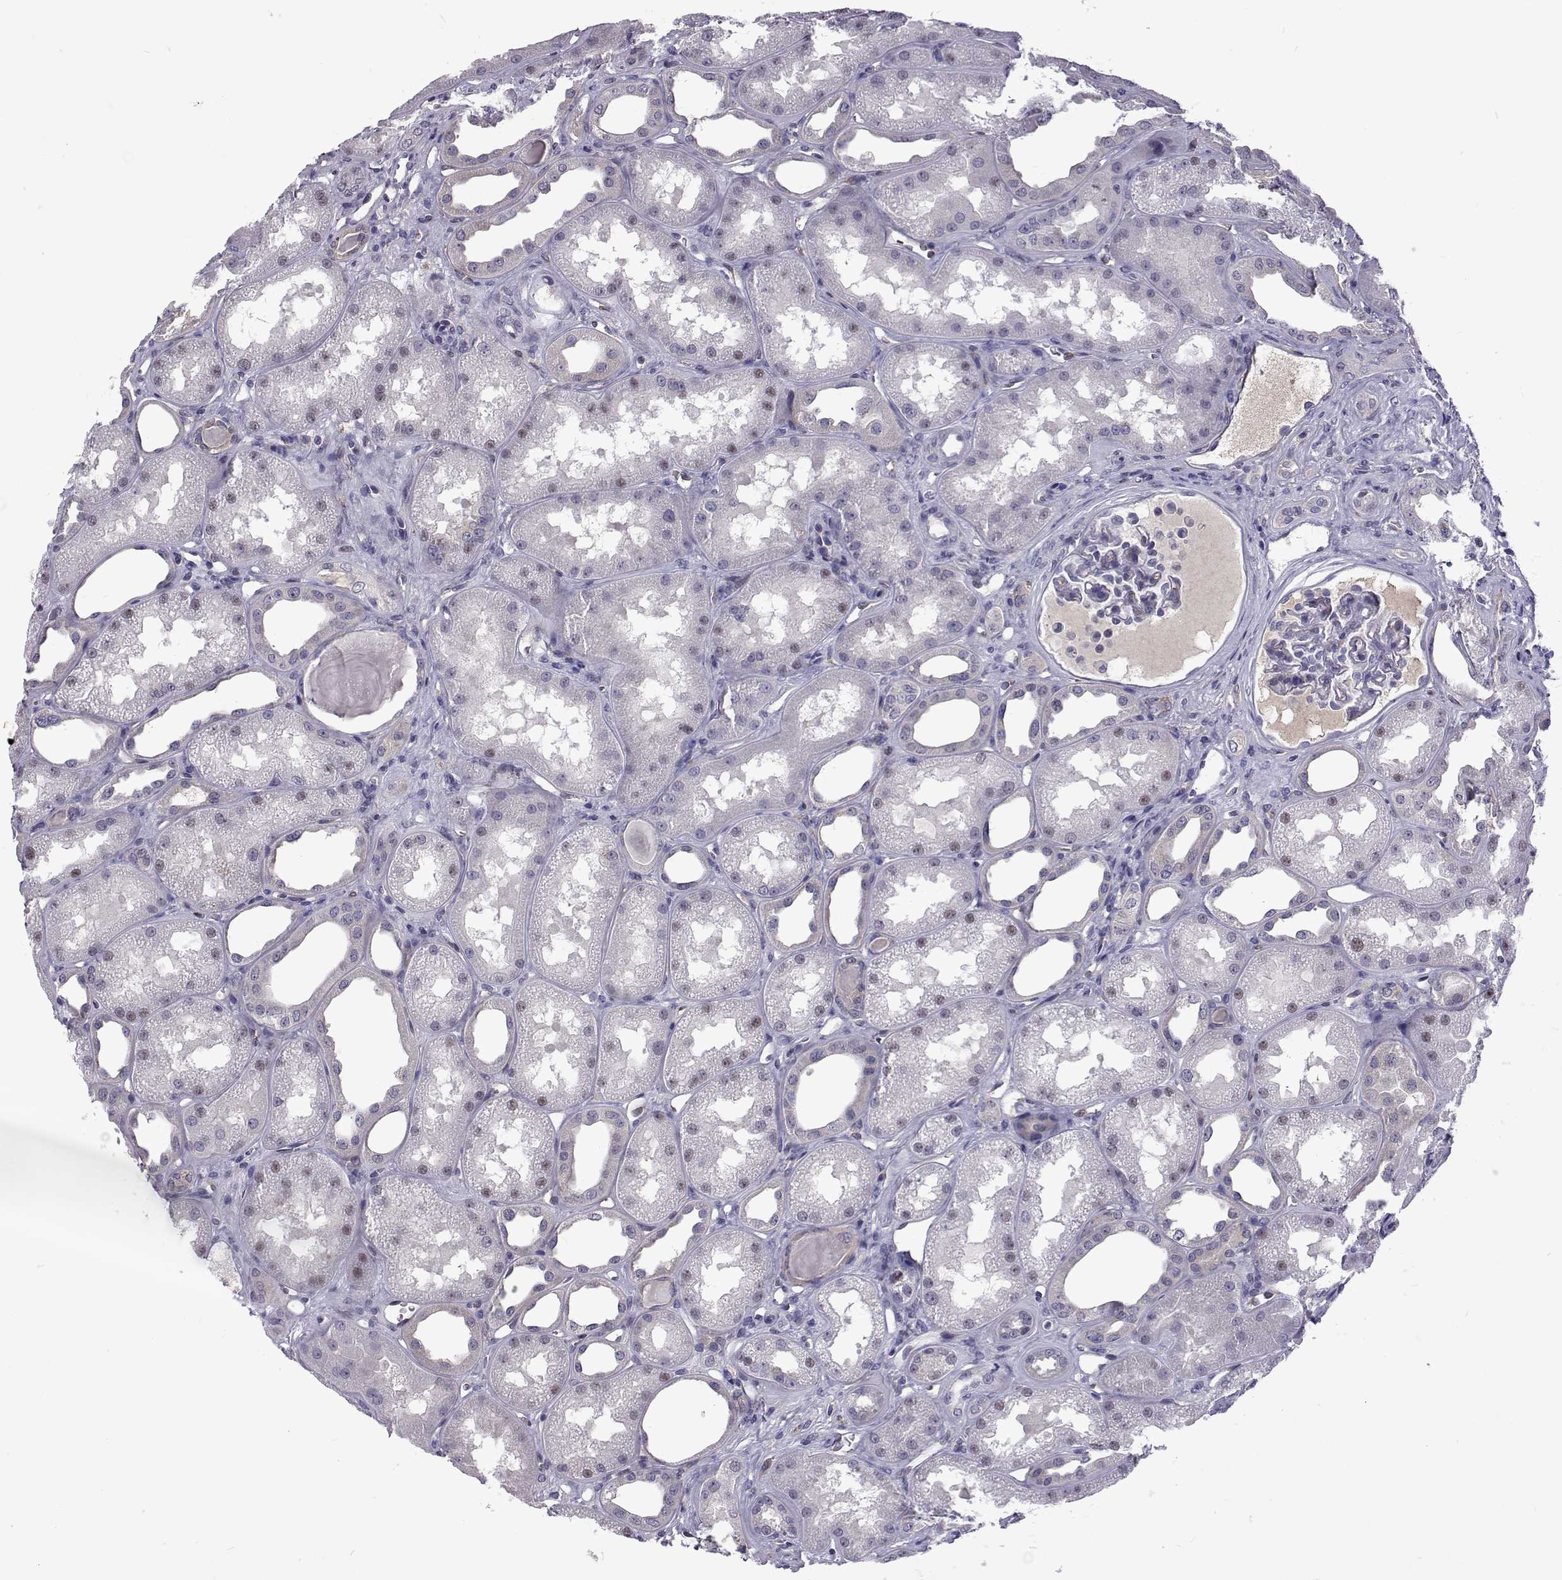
{"staining": {"intensity": "negative", "quantity": "none", "location": "none"}, "tissue": "kidney", "cell_type": "Cells in glomeruli", "image_type": "normal", "snomed": [{"axis": "morphology", "description": "Normal tissue, NOS"}, {"axis": "topography", "description": "Kidney"}], "caption": "Immunohistochemistry (IHC) of benign human kidney shows no positivity in cells in glomeruli. Nuclei are stained in blue.", "gene": "TCF15", "patient": {"sex": "male", "age": 61}}